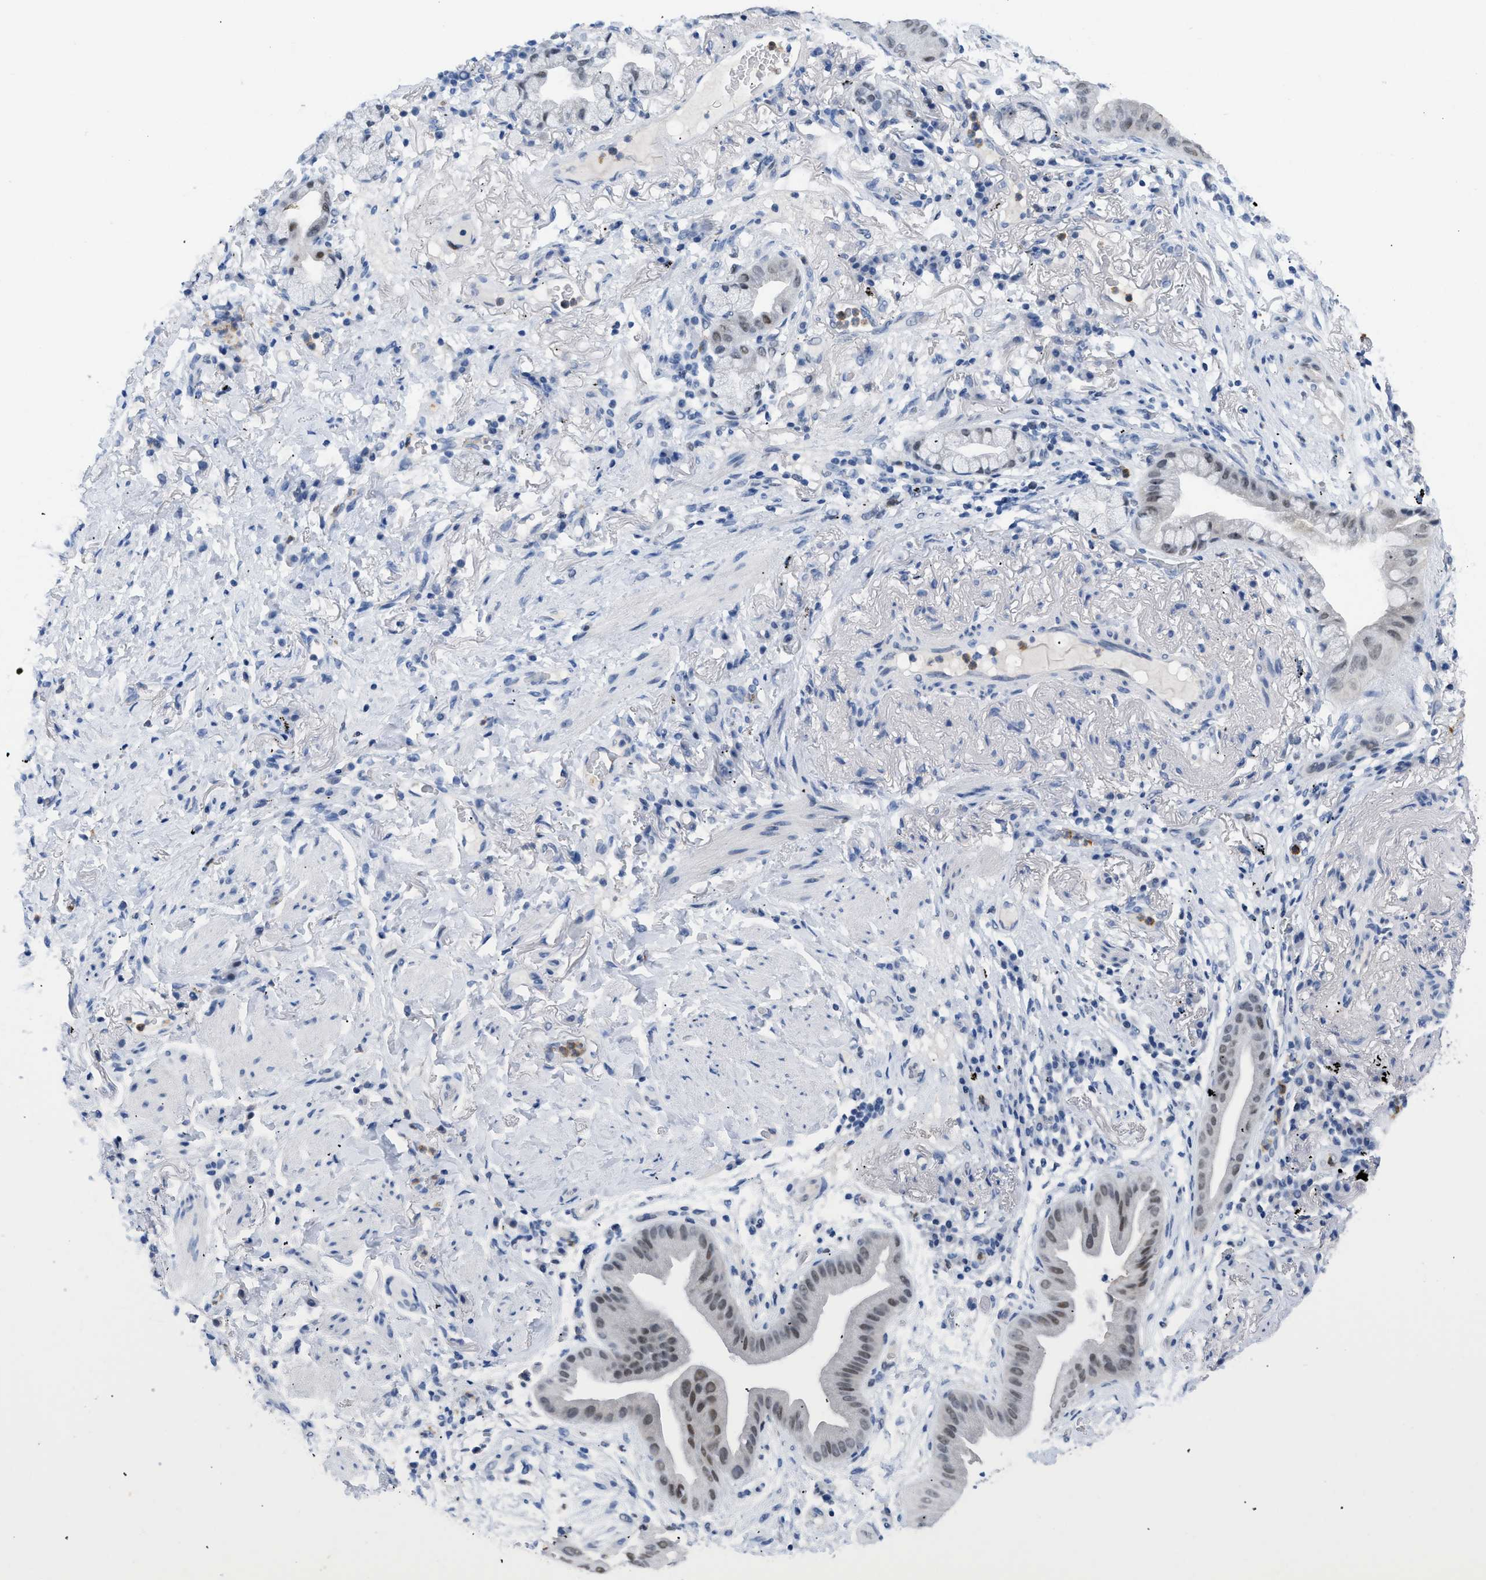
{"staining": {"intensity": "moderate", "quantity": "<25%", "location": "nuclear"}, "tissue": "lung cancer", "cell_type": "Tumor cells", "image_type": "cancer", "snomed": [{"axis": "morphology", "description": "Normal tissue, NOS"}, {"axis": "morphology", "description": "Adenocarcinoma, NOS"}, {"axis": "topography", "description": "Bronchus"}, {"axis": "topography", "description": "Lung"}], "caption": "A brown stain highlights moderate nuclear staining of a protein in lung cancer tumor cells. The staining is performed using DAB (3,3'-diaminobenzidine) brown chromogen to label protein expression. The nuclei are counter-stained blue using hematoxylin.", "gene": "BOLL", "patient": {"sex": "female", "age": 70}}